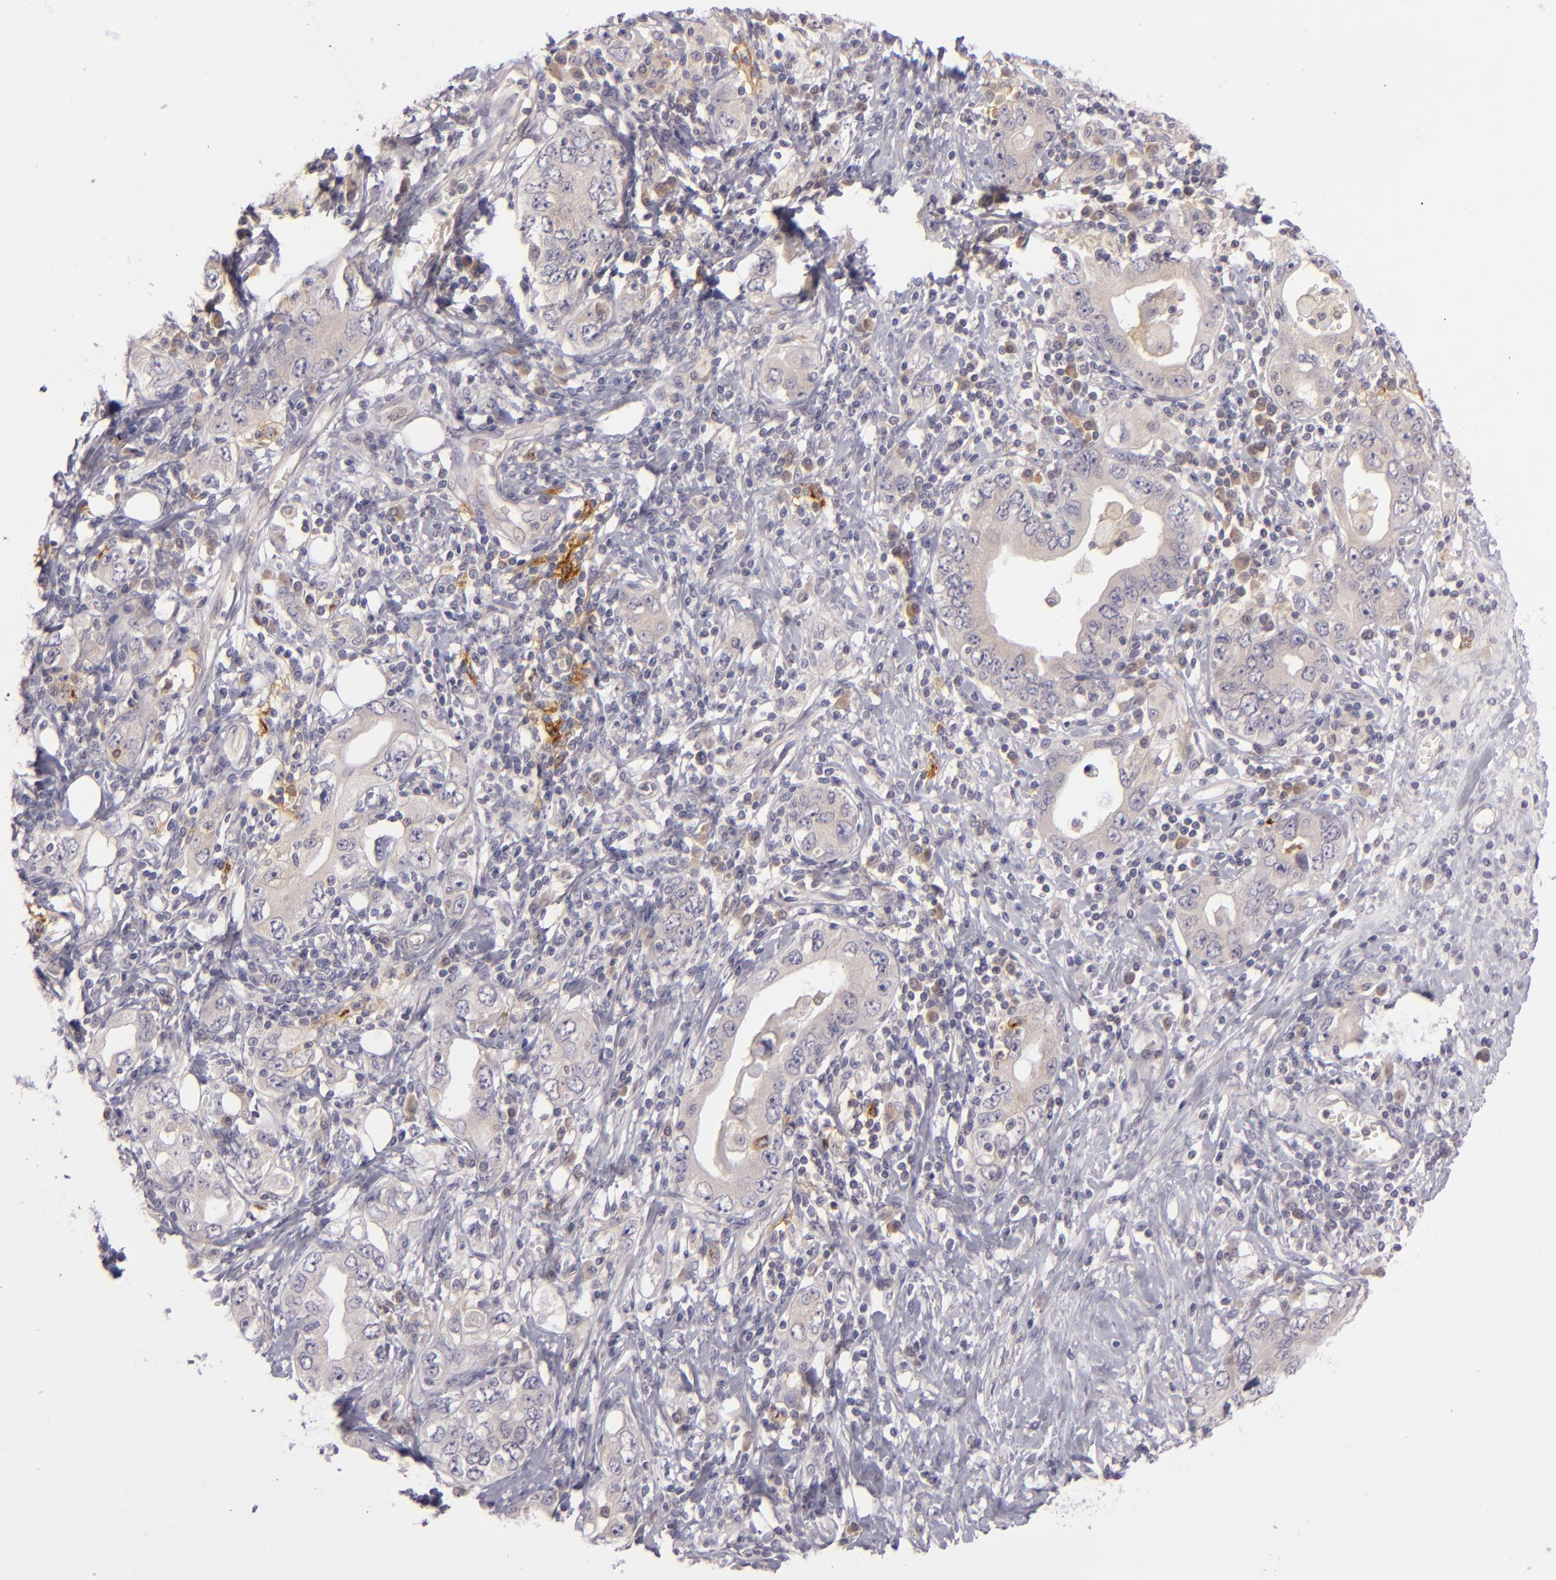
{"staining": {"intensity": "weak", "quantity": ">75%", "location": "cytoplasmic/membranous"}, "tissue": "stomach cancer", "cell_type": "Tumor cells", "image_type": "cancer", "snomed": [{"axis": "morphology", "description": "Adenocarcinoma, NOS"}, {"axis": "topography", "description": "Stomach, lower"}], "caption": "A photomicrograph showing weak cytoplasmic/membranous positivity in approximately >75% of tumor cells in stomach cancer, as visualized by brown immunohistochemical staining.", "gene": "CD83", "patient": {"sex": "female", "age": 93}}